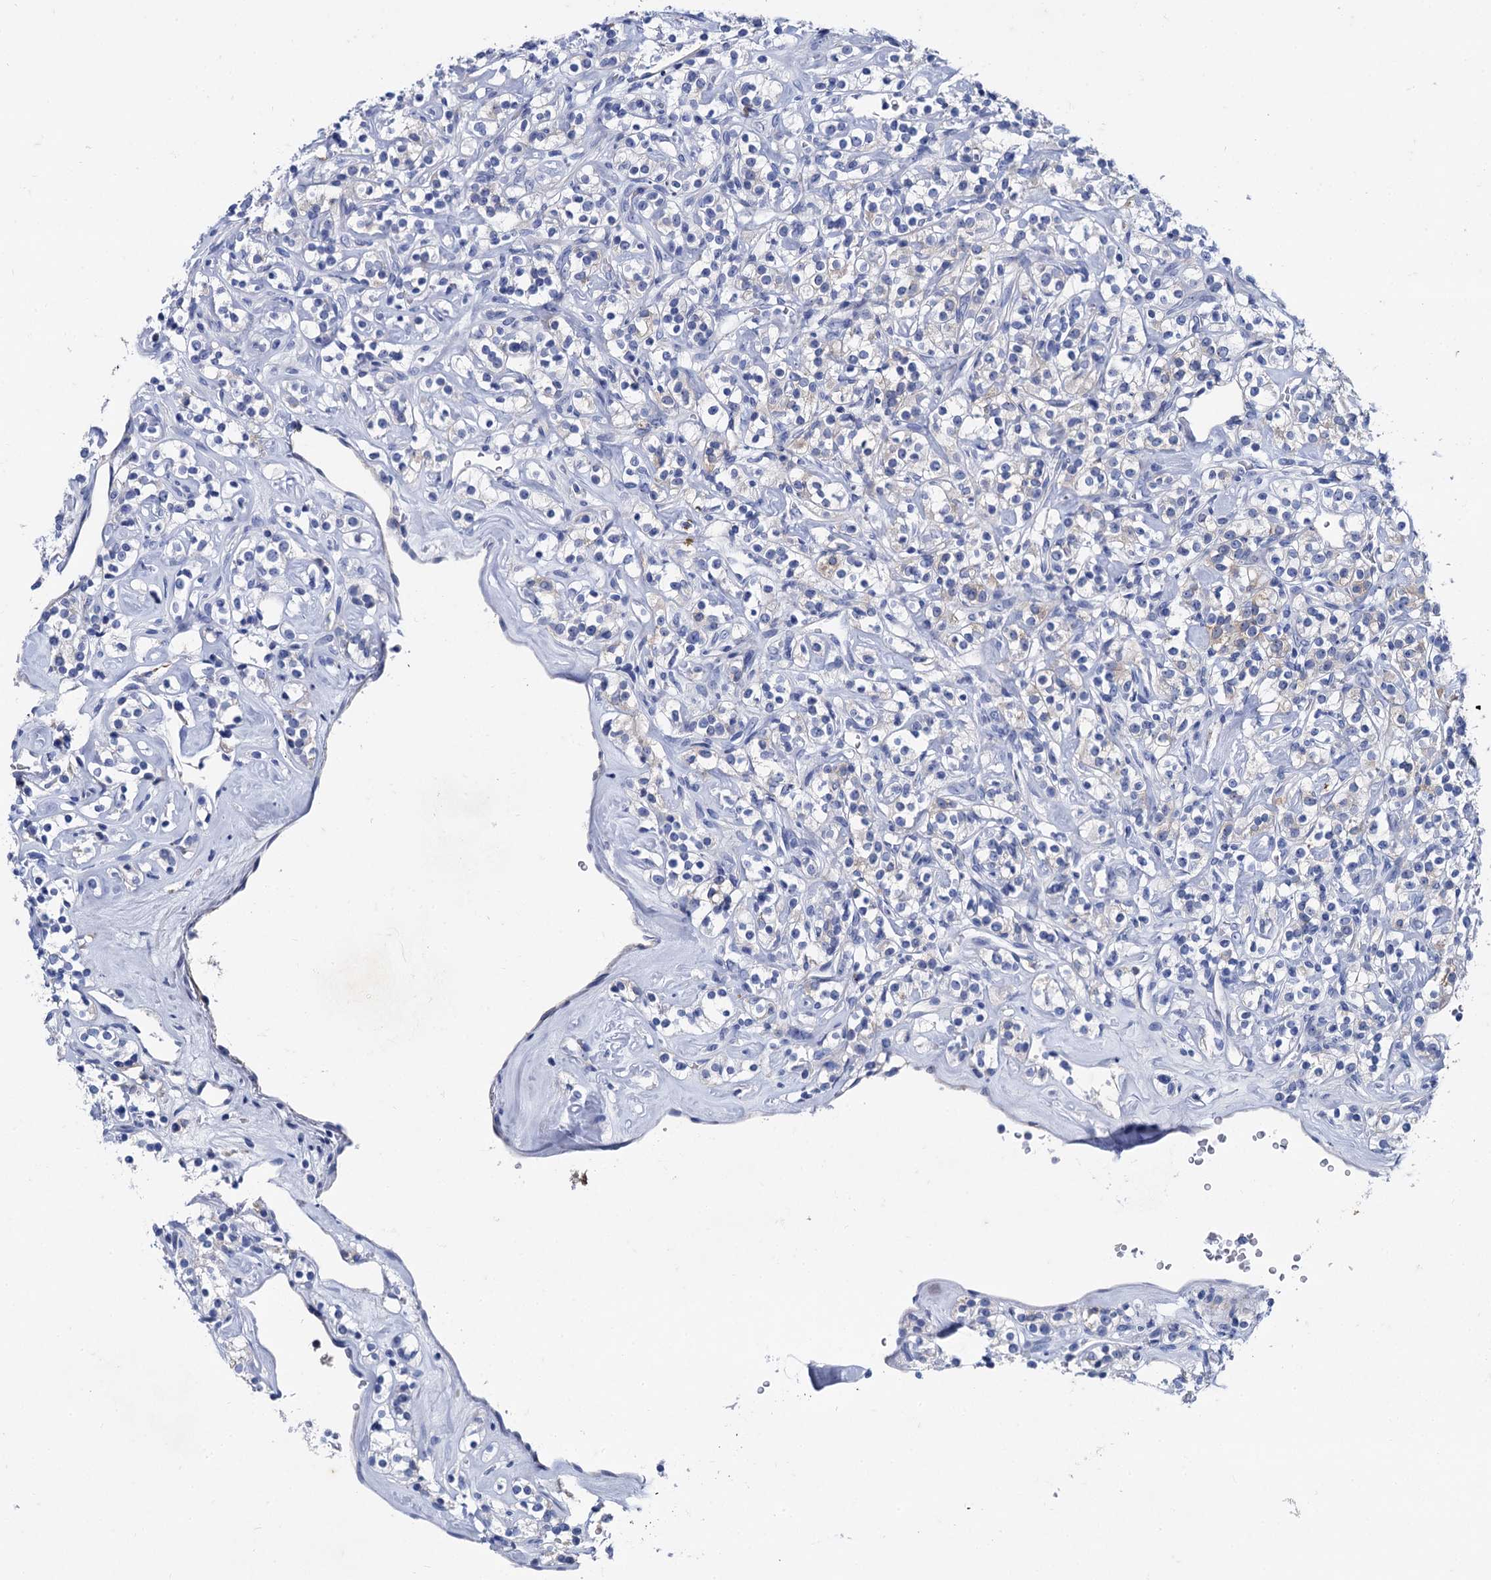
{"staining": {"intensity": "negative", "quantity": "none", "location": "none"}, "tissue": "renal cancer", "cell_type": "Tumor cells", "image_type": "cancer", "snomed": [{"axis": "morphology", "description": "Adenocarcinoma, NOS"}, {"axis": "topography", "description": "Kidney"}], "caption": "The histopathology image shows no significant expression in tumor cells of renal cancer (adenocarcinoma).", "gene": "TMEM72", "patient": {"sex": "male", "age": 77}}